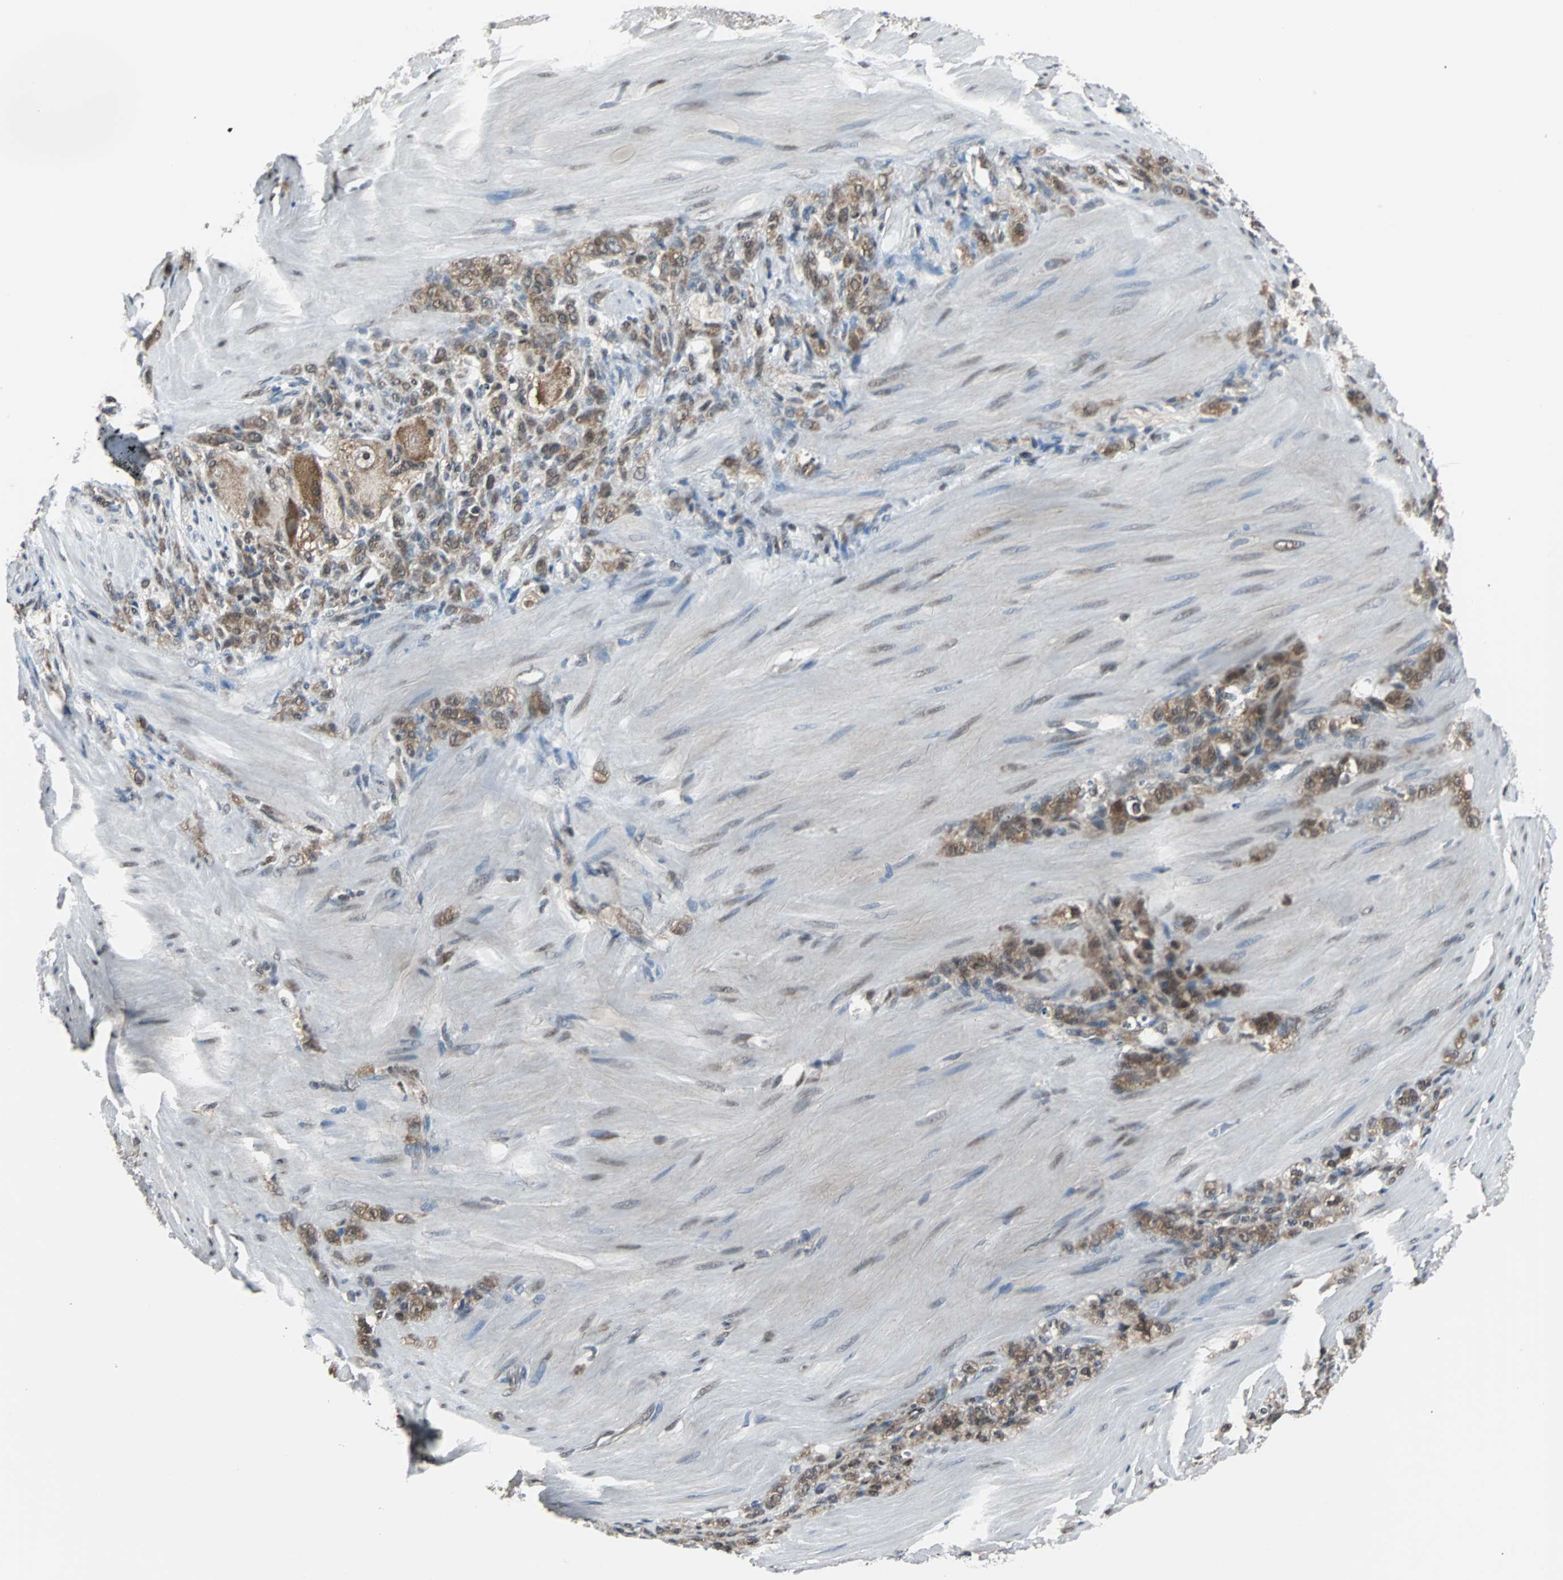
{"staining": {"intensity": "weak", "quantity": ">75%", "location": "cytoplasmic/membranous"}, "tissue": "stomach cancer", "cell_type": "Tumor cells", "image_type": "cancer", "snomed": [{"axis": "morphology", "description": "Adenocarcinoma, NOS"}, {"axis": "topography", "description": "Stomach"}], "caption": "Human stomach adenocarcinoma stained for a protein (brown) exhibits weak cytoplasmic/membranous positive staining in approximately >75% of tumor cells.", "gene": "VCP", "patient": {"sex": "male", "age": 82}}